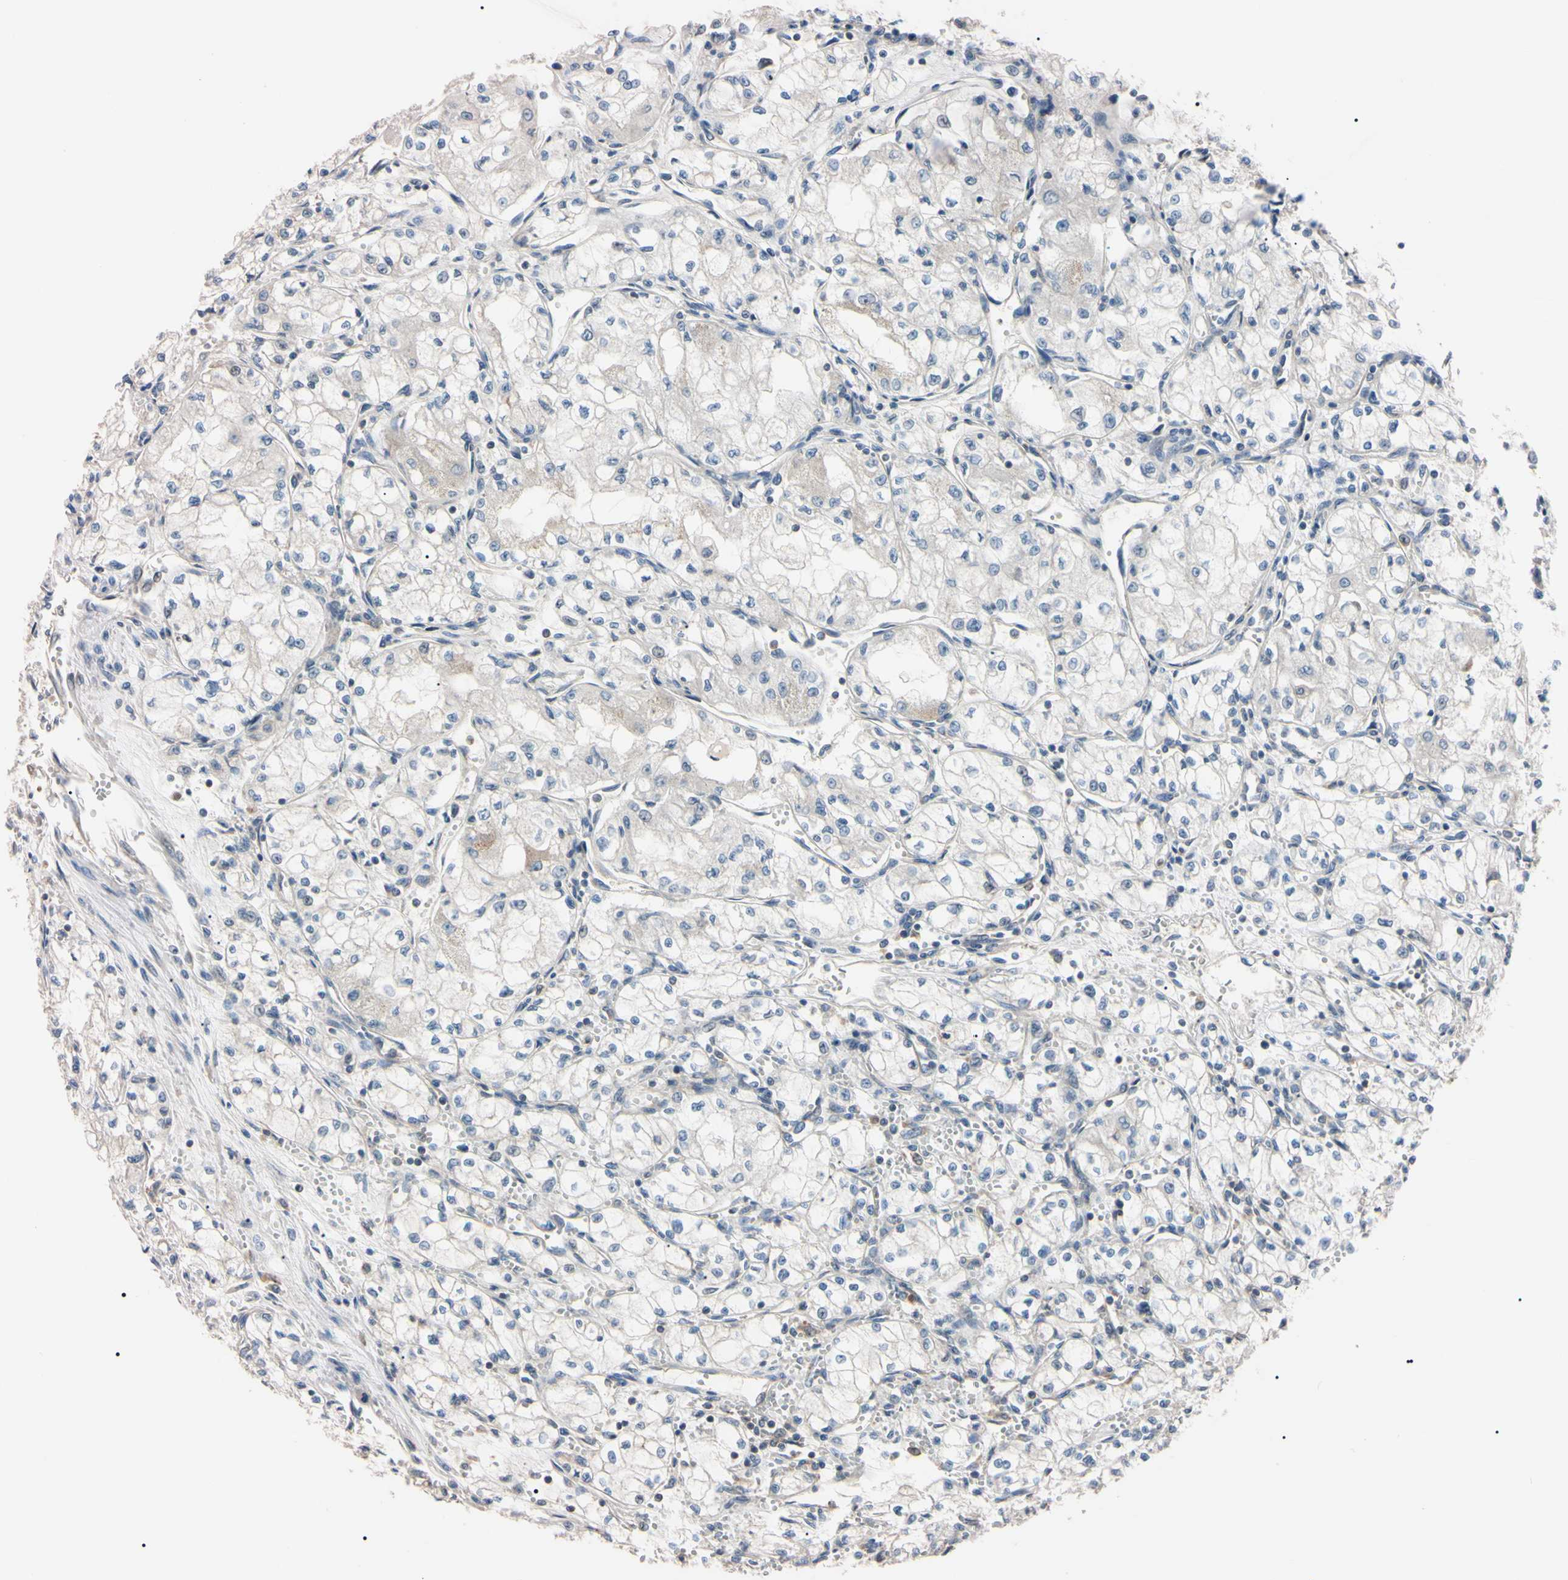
{"staining": {"intensity": "negative", "quantity": "none", "location": "none"}, "tissue": "renal cancer", "cell_type": "Tumor cells", "image_type": "cancer", "snomed": [{"axis": "morphology", "description": "Normal tissue, NOS"}, {"axis": "morphology", "description": "Adenocarcinoma, NOS"}, {"axis": "topography", "description": "Kidney"}], "caption": "DAB (3,3'-diaminobenzidine) immunohistochemical staining of human renal cancer (adenocarcinoma) reveals no significant expression in tumor cells.", "gene": "PRKACA", "patient": {"sex": "male", "age": 59}}